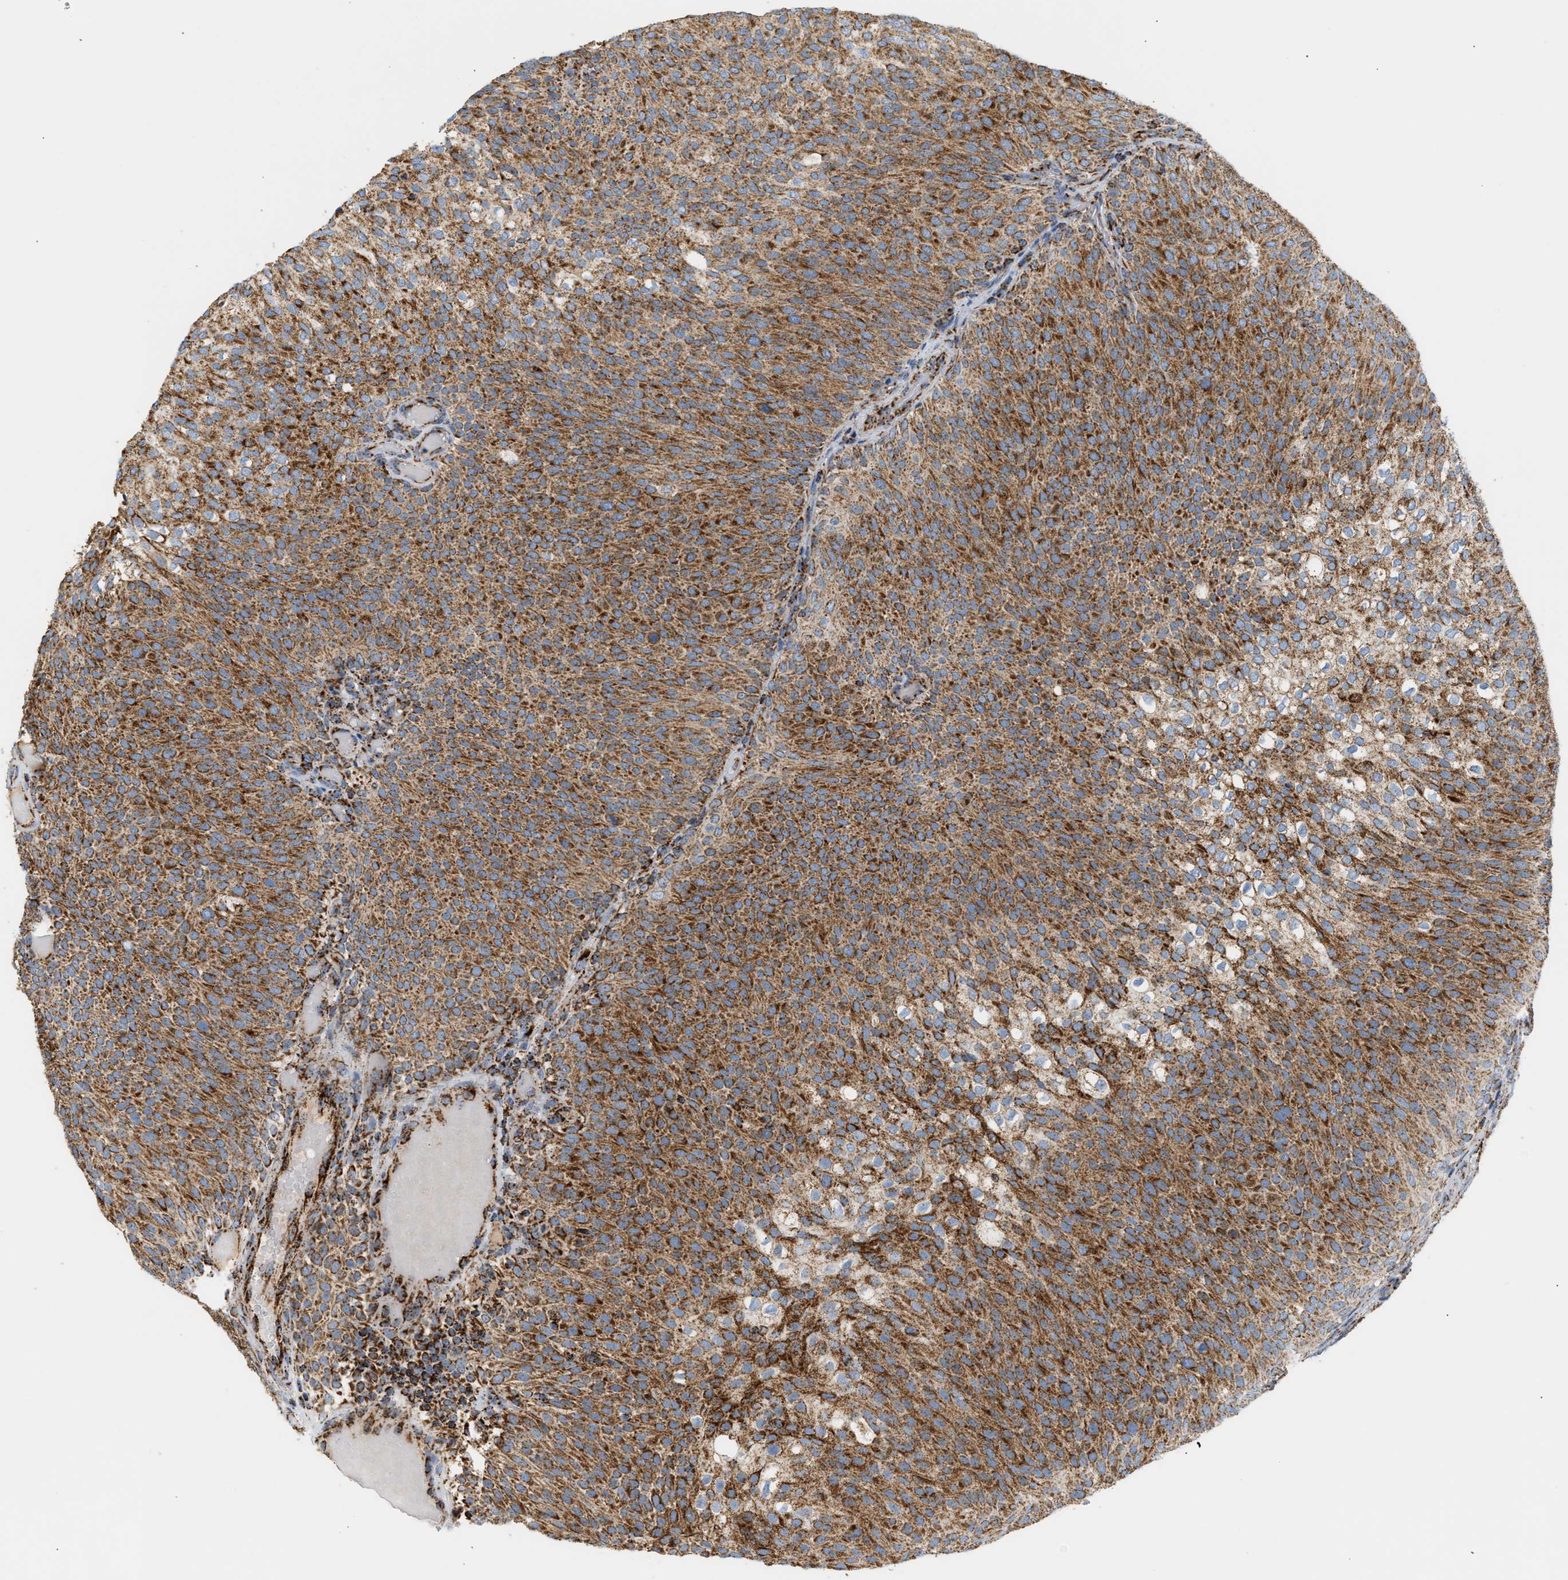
{"staining": {"intensity": "moderate", "quantity": ">75%", "location": "cytoplasmic/membranous"}, "tissue": "urothelial cancer", "cell_type": "Tumor cells", "image_type": "cancer", "snomed": [{"axis": "morphology", "description": "Urothelial carcinoma, Low grade"}, {"axis": "topography", "description": "Urinary bladder"}], "caption": "Moderate cytoplasmic/membranous protein expression is appreciated in approximately >75% of tumor cells in urothelial cancer.", "gene": "OGDH", "patient": {"sex": "male", "age": 78}}